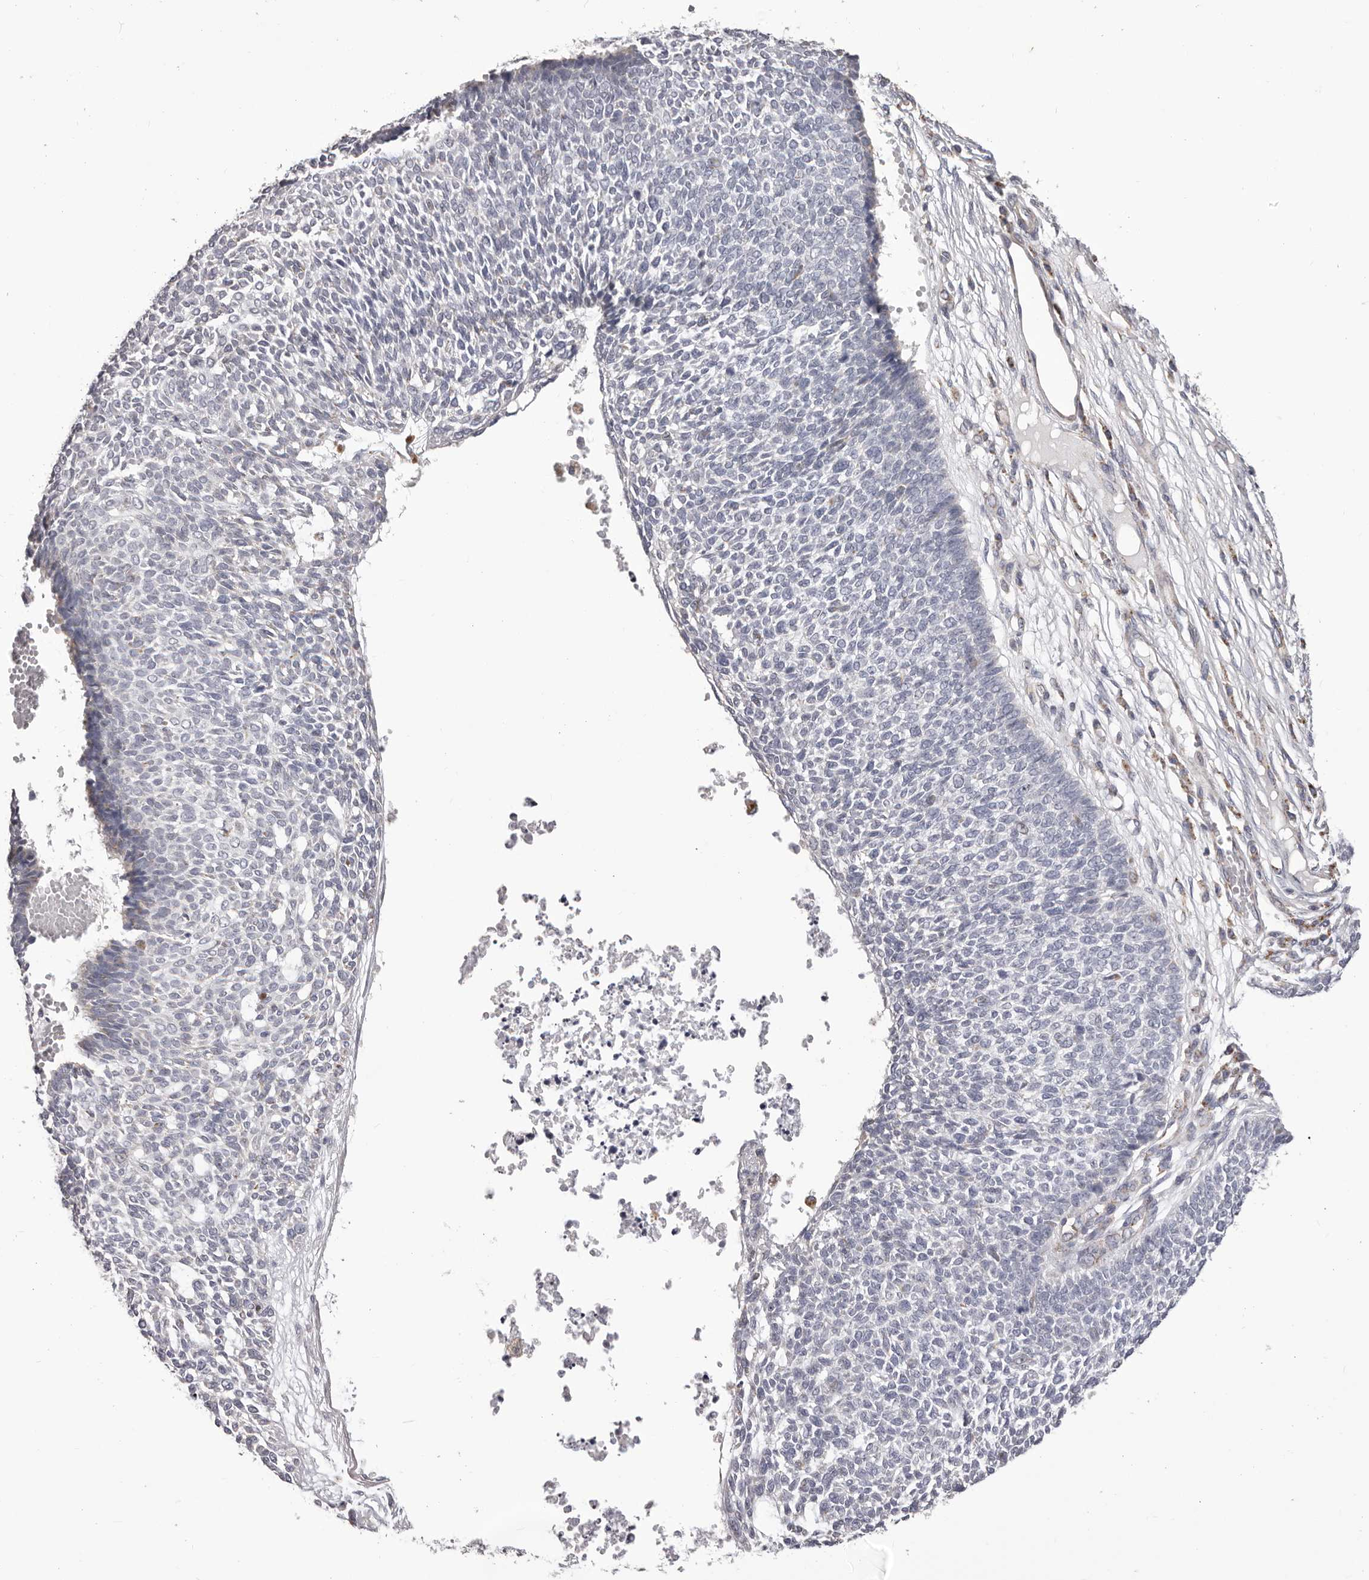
{"staining": {"intensity": "negative", "quantity": "none", "location": "none"}, "tissue": "skin cancer", "cell_type": "Tumor cells", "image_type": "cancer", "snomed": [{"axis": "morphology", "description": "Basal cell carcinoma"}, {"axis": "topography", "description": "Skin"}], "caption": "Basal cell carcinoma (skin) stained for a protein using immunohistochemistry (IHC) exhibits no positivity tumor cells.", "gene": "PRMT2", "patient": {"sex": "female", "age": 84}}